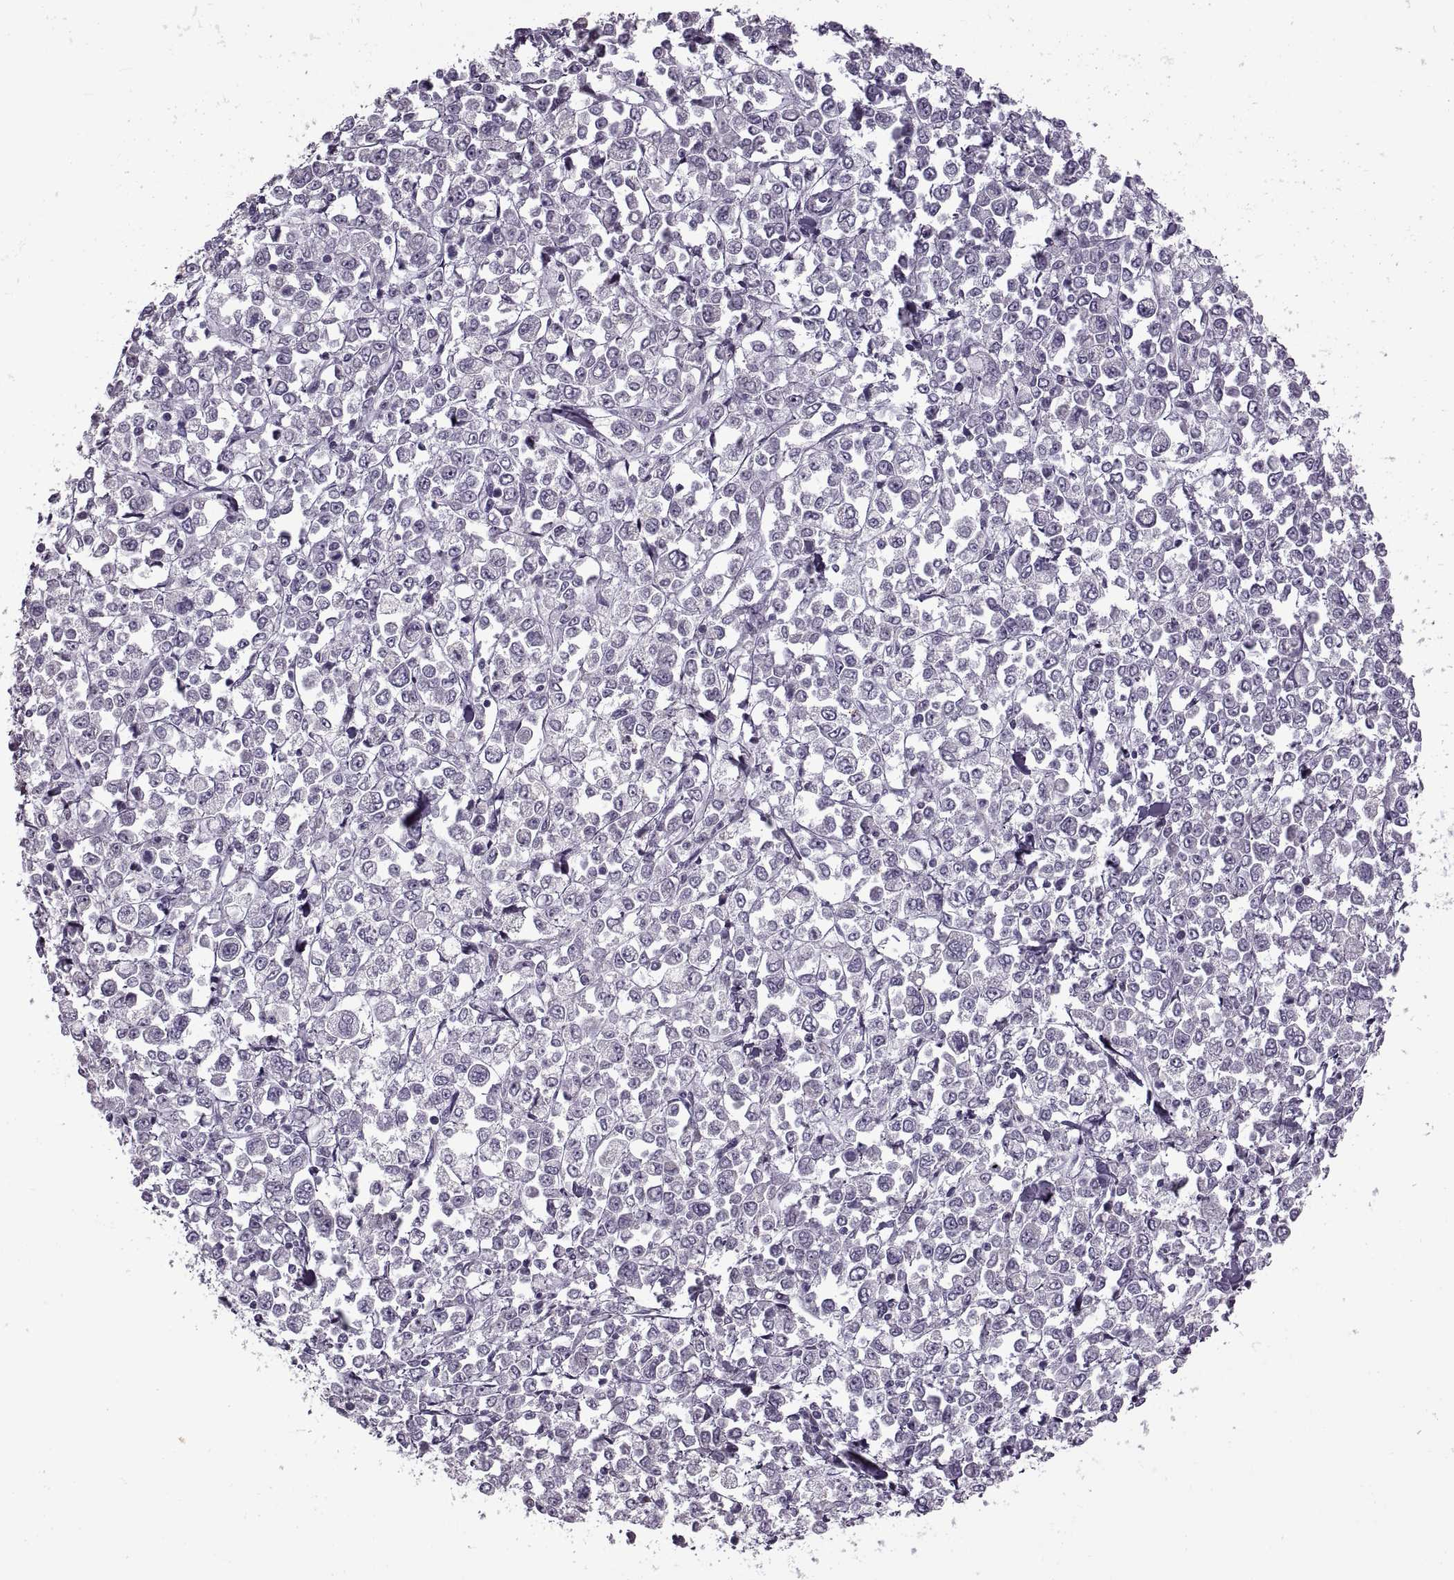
{"staining": {"intensity": "negative", "quantity": "none", "location": "none"}, "tissue": "stomach cancer", "cell_type": "Tumor cells", "image_type": "cancer", "snomed": [{"axis": "morphology", "description": "Adenocarcinoma, NOS"}, {"axis": "topography", "description": "Stomach, upper"}], "caption": "An image of human stomach adenocarcinoma is negative for staining in tumor cells.", "gene": "PRSS37", "patient": {"sex": "male", "age": 70}}